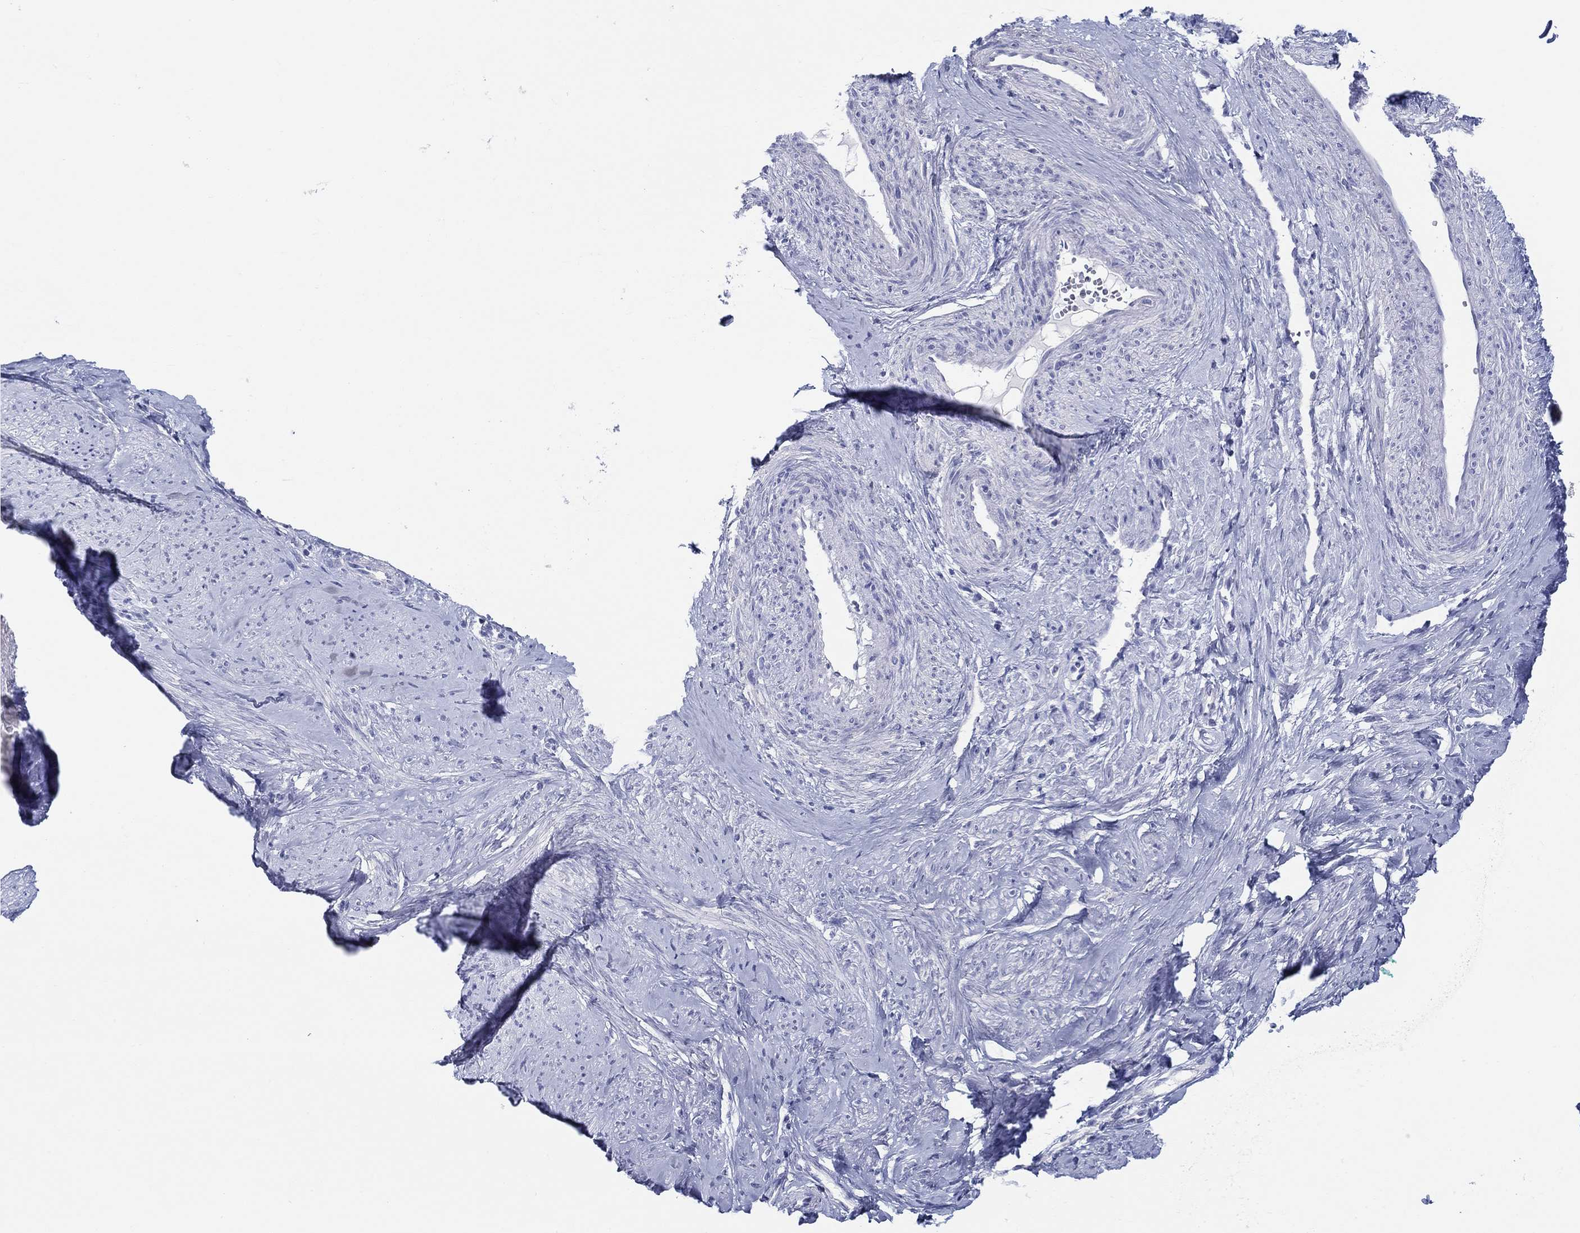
{"staining": {"intensity": "negative", "quantity": "none", "location": "none"}, "tissue": "smooth muscle", "cell_type": "Smooth muscle cells", "image_type": "normal", "snomed": [{"axis": "morphology", "description": "Normal tissue, NOS"}, {"axis": "topography", "description": "Smooth muscle"}], "caption": "A high-resolution histopathology image shows immunohistochemistry staining of benign smooth muscle, which shows no significant expression in smooth muscle cells.", "gene": "HAPLN4", "patient": {"sex": "female", "age": 48}}